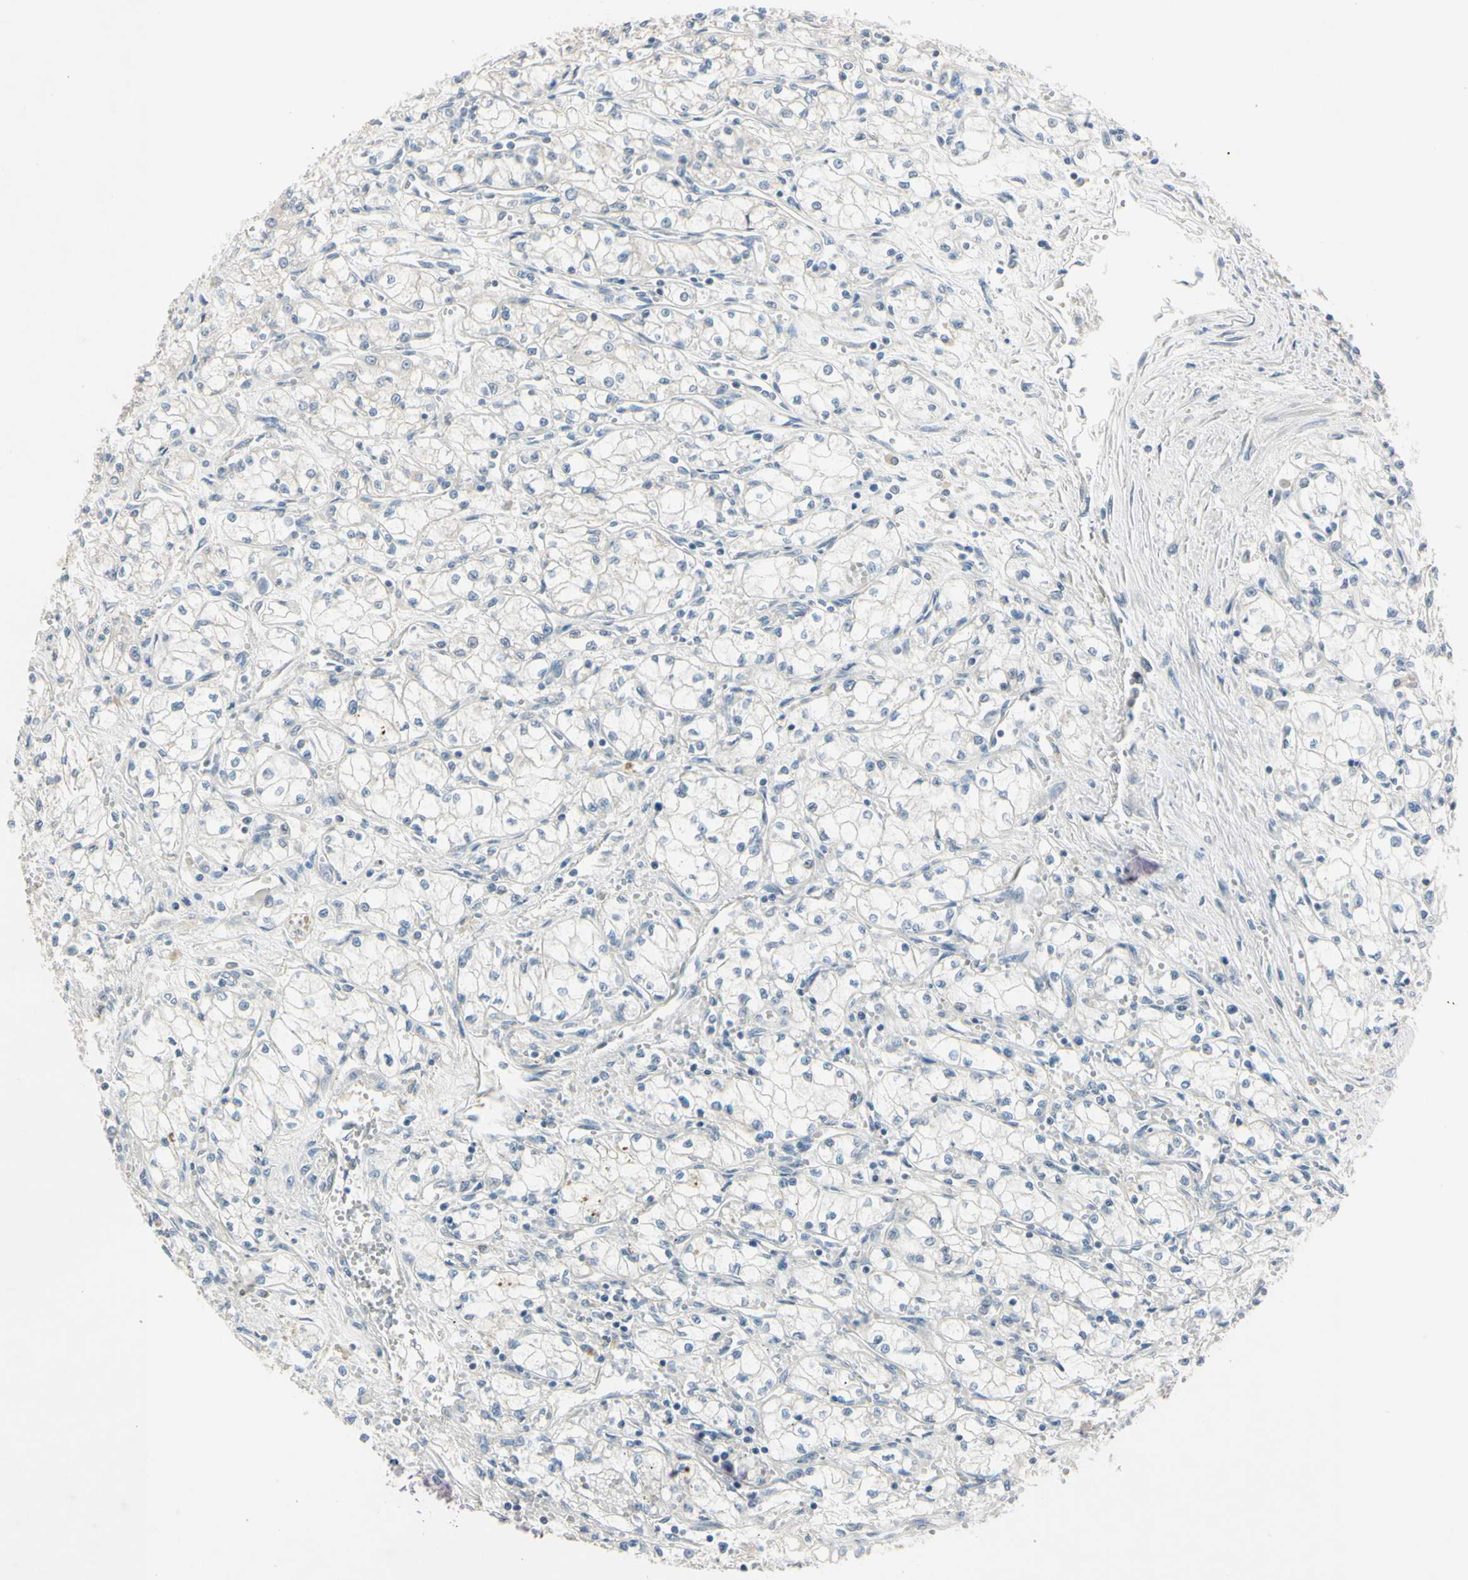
{"staining": {"intensity": "negative", "quantity": "none", "location": "none"}, "tissue": "renal cancer", "cell_type": "Tumor cells", "image_type": "cancer", "snomed": [{"axis": "morphology", "description": "Normal tissue, NOS"}, {"axis": "morphology", "description": "Adenocarcinoma, NOS"}, {"axis": "topography", "description": "Kidney"}], "caption": "This is an immunohistochemistry photomicrograph of human renal cancer (adenocarcinoma). There is no positivity in tumor cells.", "gene": "AATK", "patient": {"sex": "male", "age": 59}}